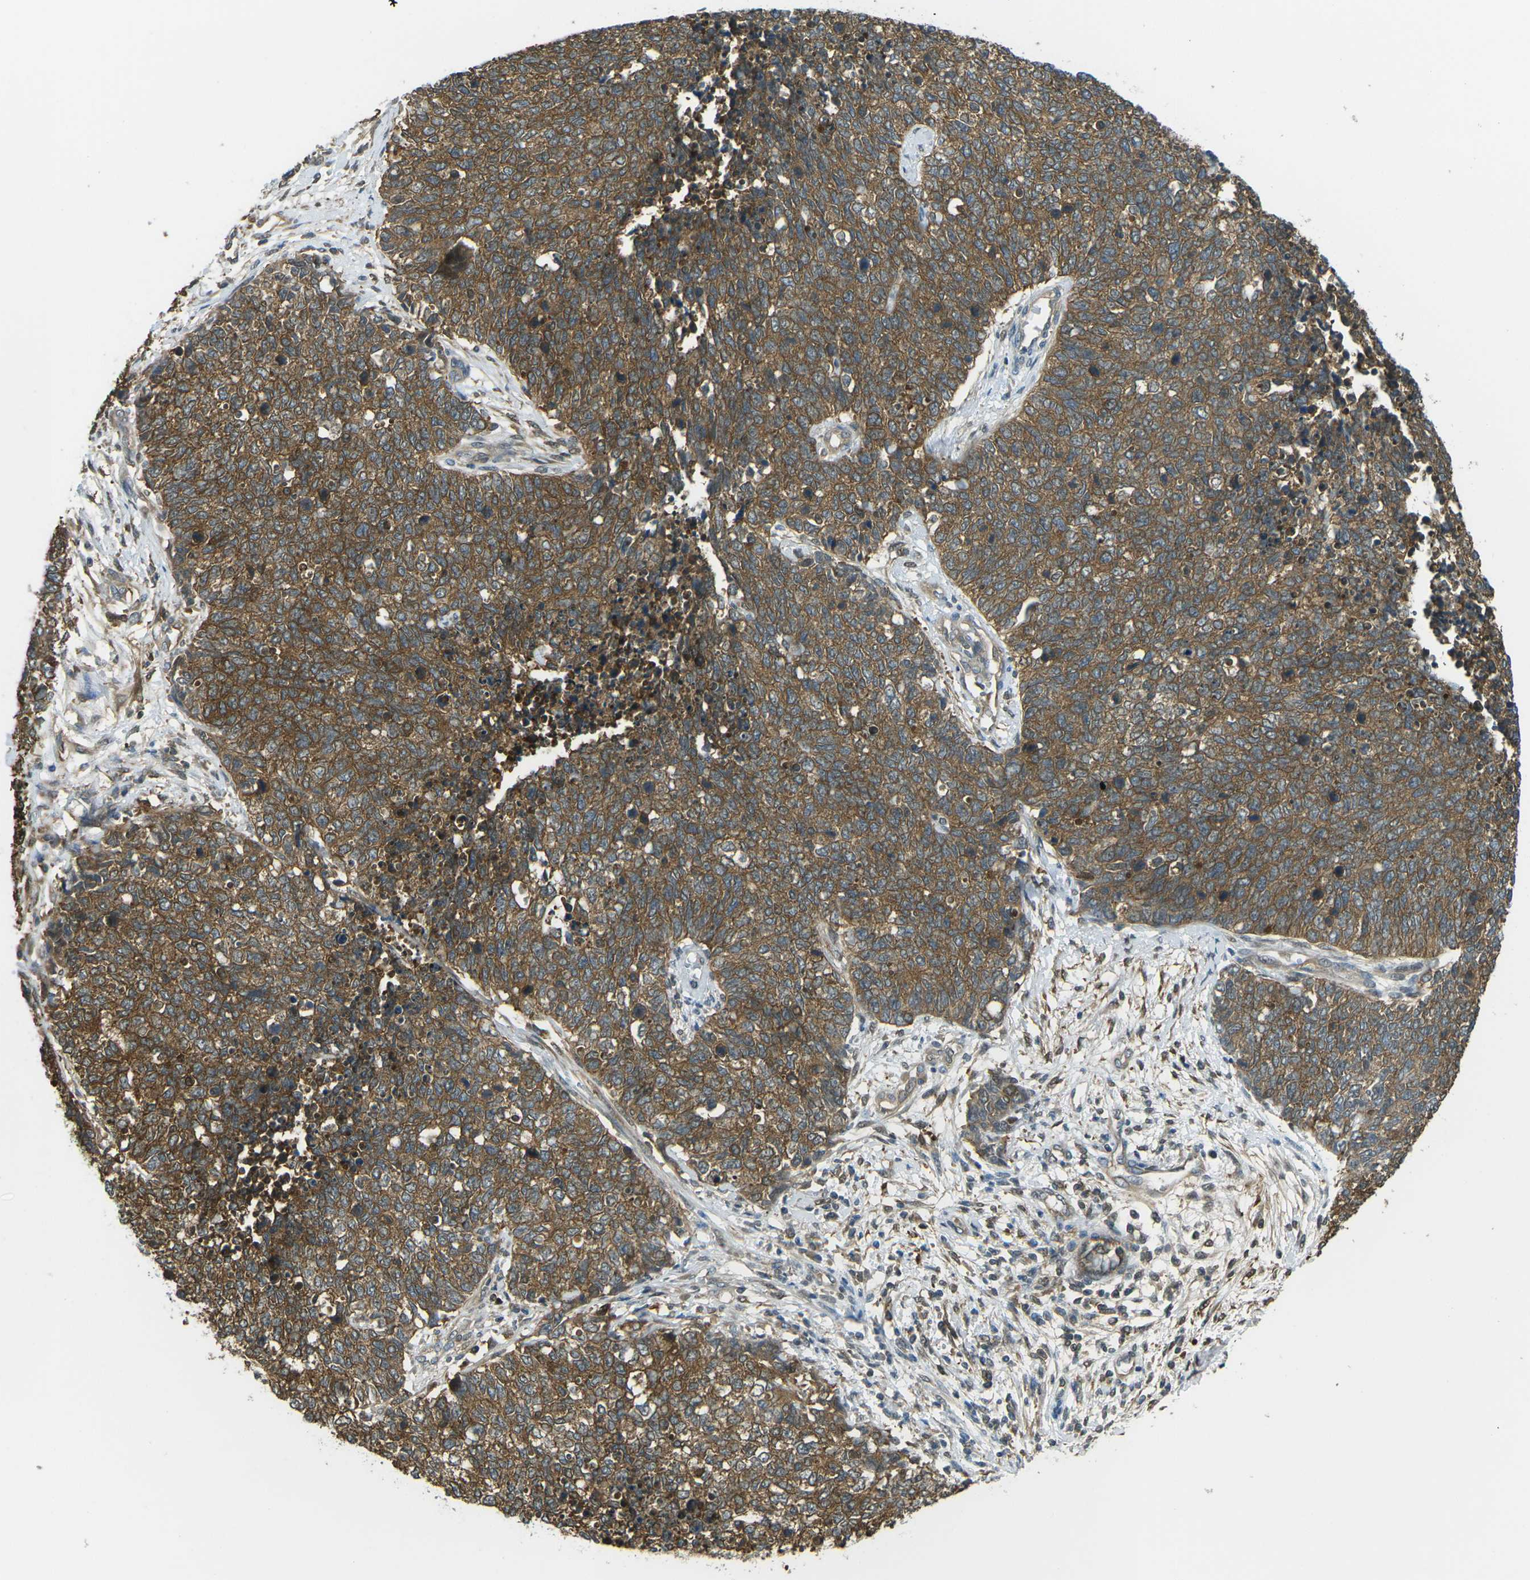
{"staining": {"intensity": "moderate", "quantity": ">75%", "location": "cytoplasmic/membranous"}, "tissue": "cervical cancer", "cell_type": "Tumor cells", "image_type": "cancer", "snomed": [{"axis": "morphology", "description": "Squamous cell carcinoma, NOS"}, {"axis": "topography", "description": "Cervix"}], "caption": "A photomicrograph showing moderate cytoplasmic/membranous expression in approximately >75% of tumor cells in squamous cell carcinoma (cervical), as visualized by brown immunohistochemical staining.", "gene": "PIEZO2", "patient": {"sex": "female", "age": 63}}